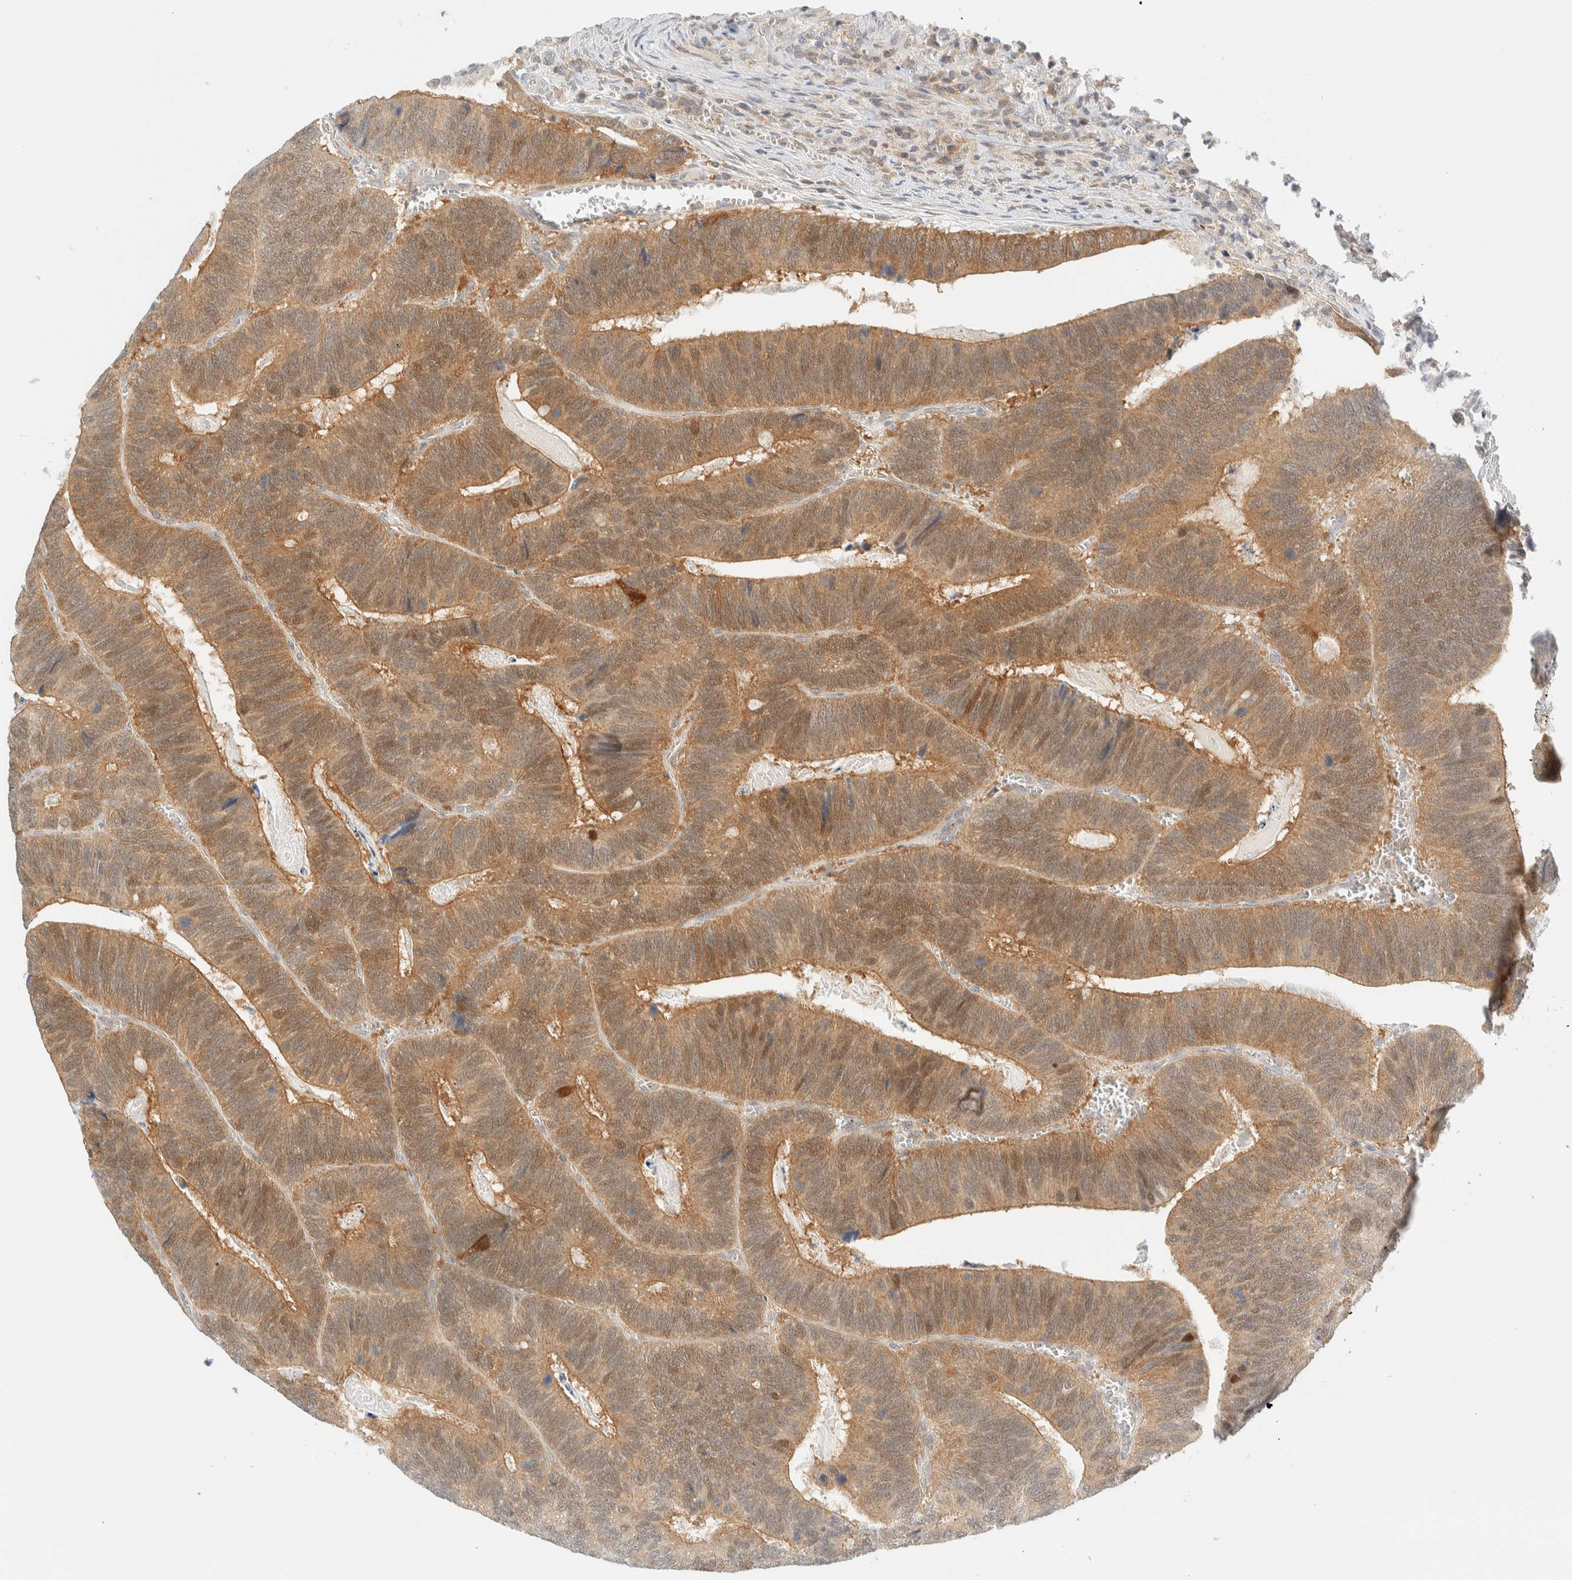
{"staining": {"intensity": "moderate", "quantity": ">75%", "location": "cytoplasmic/membranous,nuclear"}, "tissue": "colorectal cancer", "cell_type": "Tumor cells", "image_type": "cancer", "snomed": [{"axis": "morphology", "description": "Inflammation, NOS"}, {"axis": "morphology", "description": "Adenocarcinoma, NOS"}, {"axis": "topography", "description": "Colon"}], "caption": "Brown immunohistochemical staining in adenocarcinoma (colorectal) exhibits moderate cytoplasmic/membranous and nuclear expression in approximately >75% of tumor cells. The staining was performed using DAB, with brown indicating positive protein expression. Nuclei are stained blue with hematoxylin.", "gene": "PCYT2", "patient": {"sex": "male", "age": 72}}